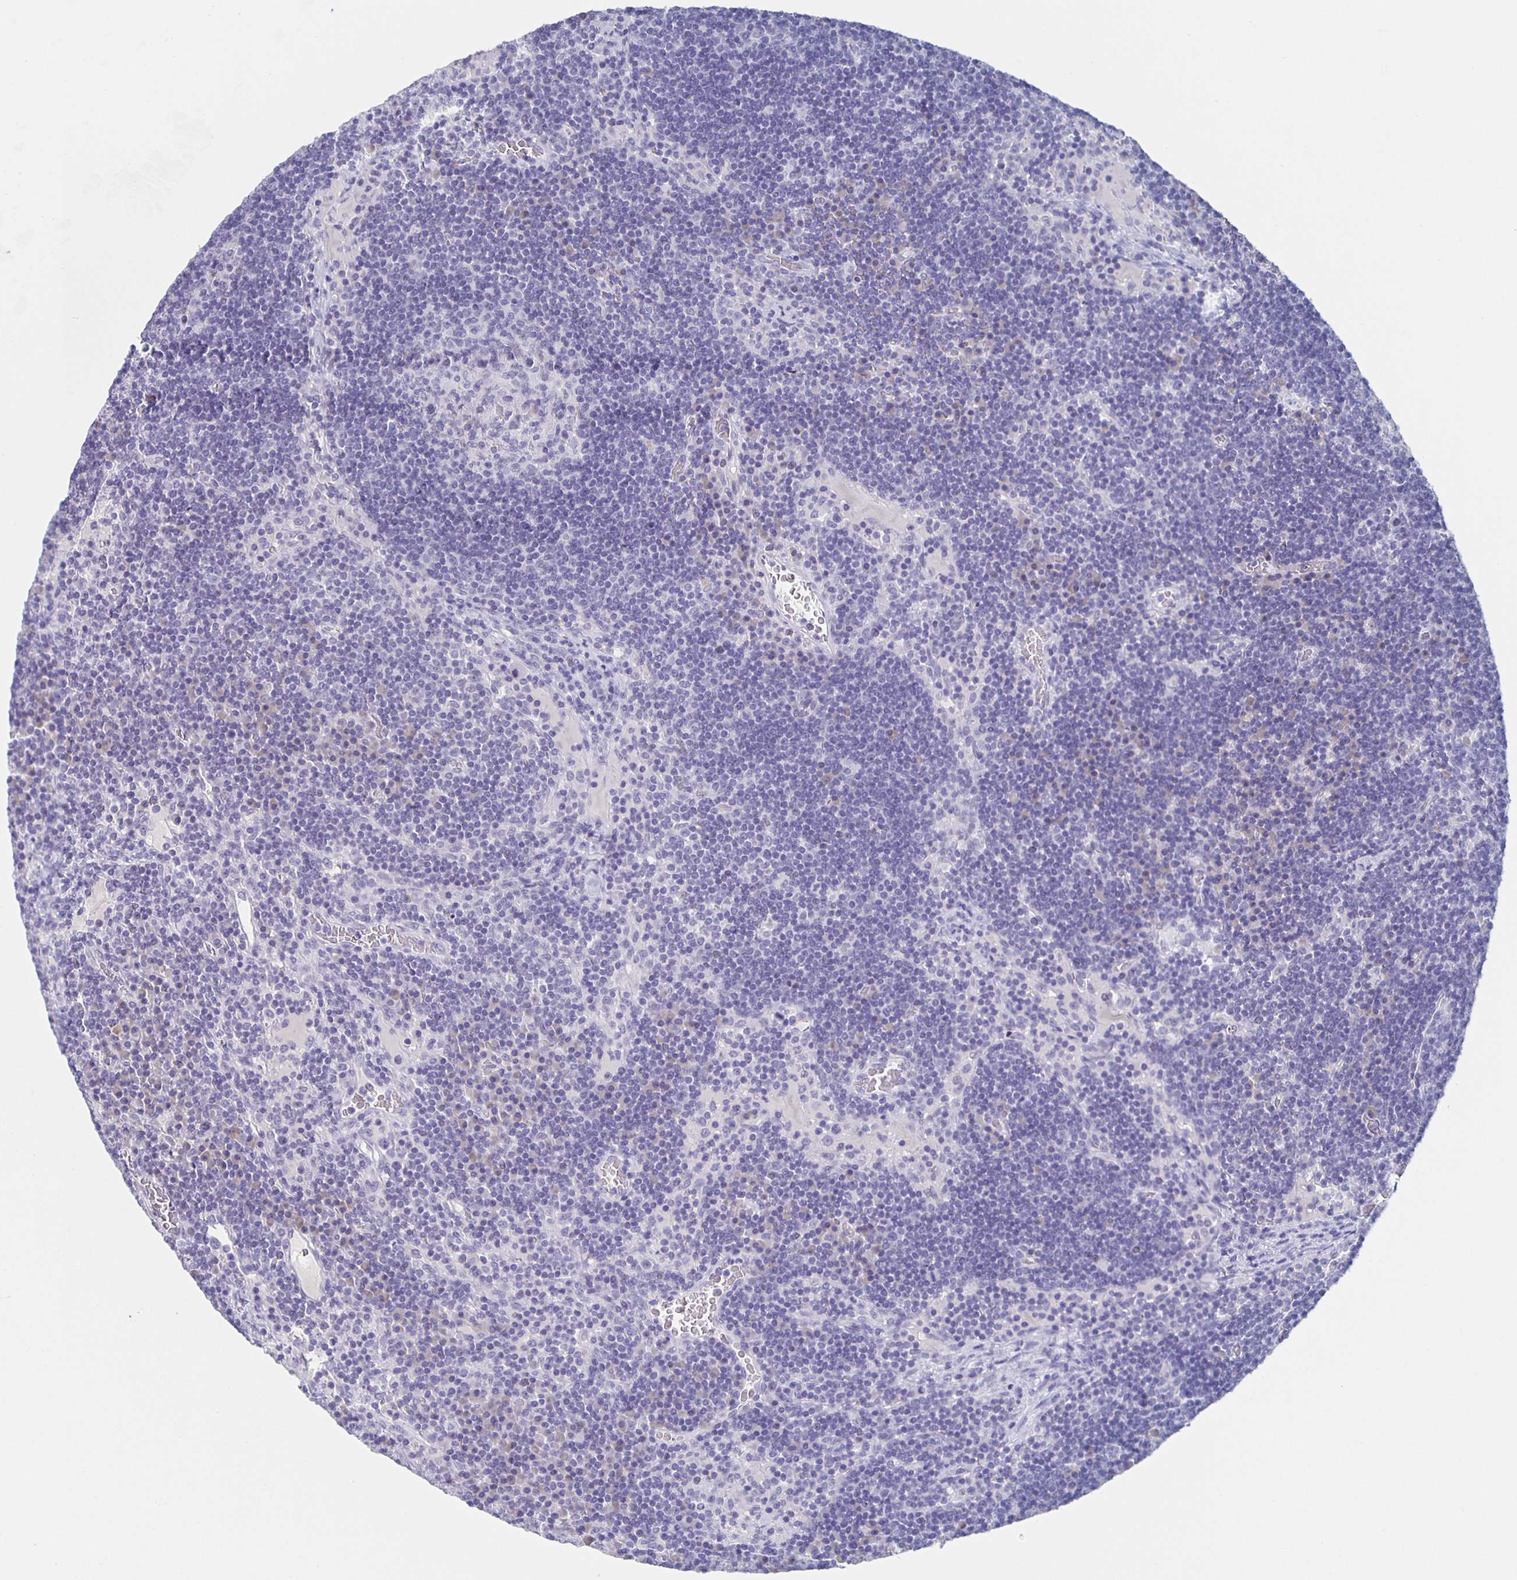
{"staining": {"intensity": "negative", "quantity": "none", "location": "none"}, "tissue": "lymph node", "cell_type": "Germinal center cells", "image_type": "normal", "snomed": [{"axis": "morphology", "description": "Normal tissue, NOS"}, {"axis": "topography", "description": "Lymph node"}], "caption": "The image shows no significant expression in germinal center cells of lymph node.", "gene": "CCDC17", "patient": {"sex": "male", "age": 67}}